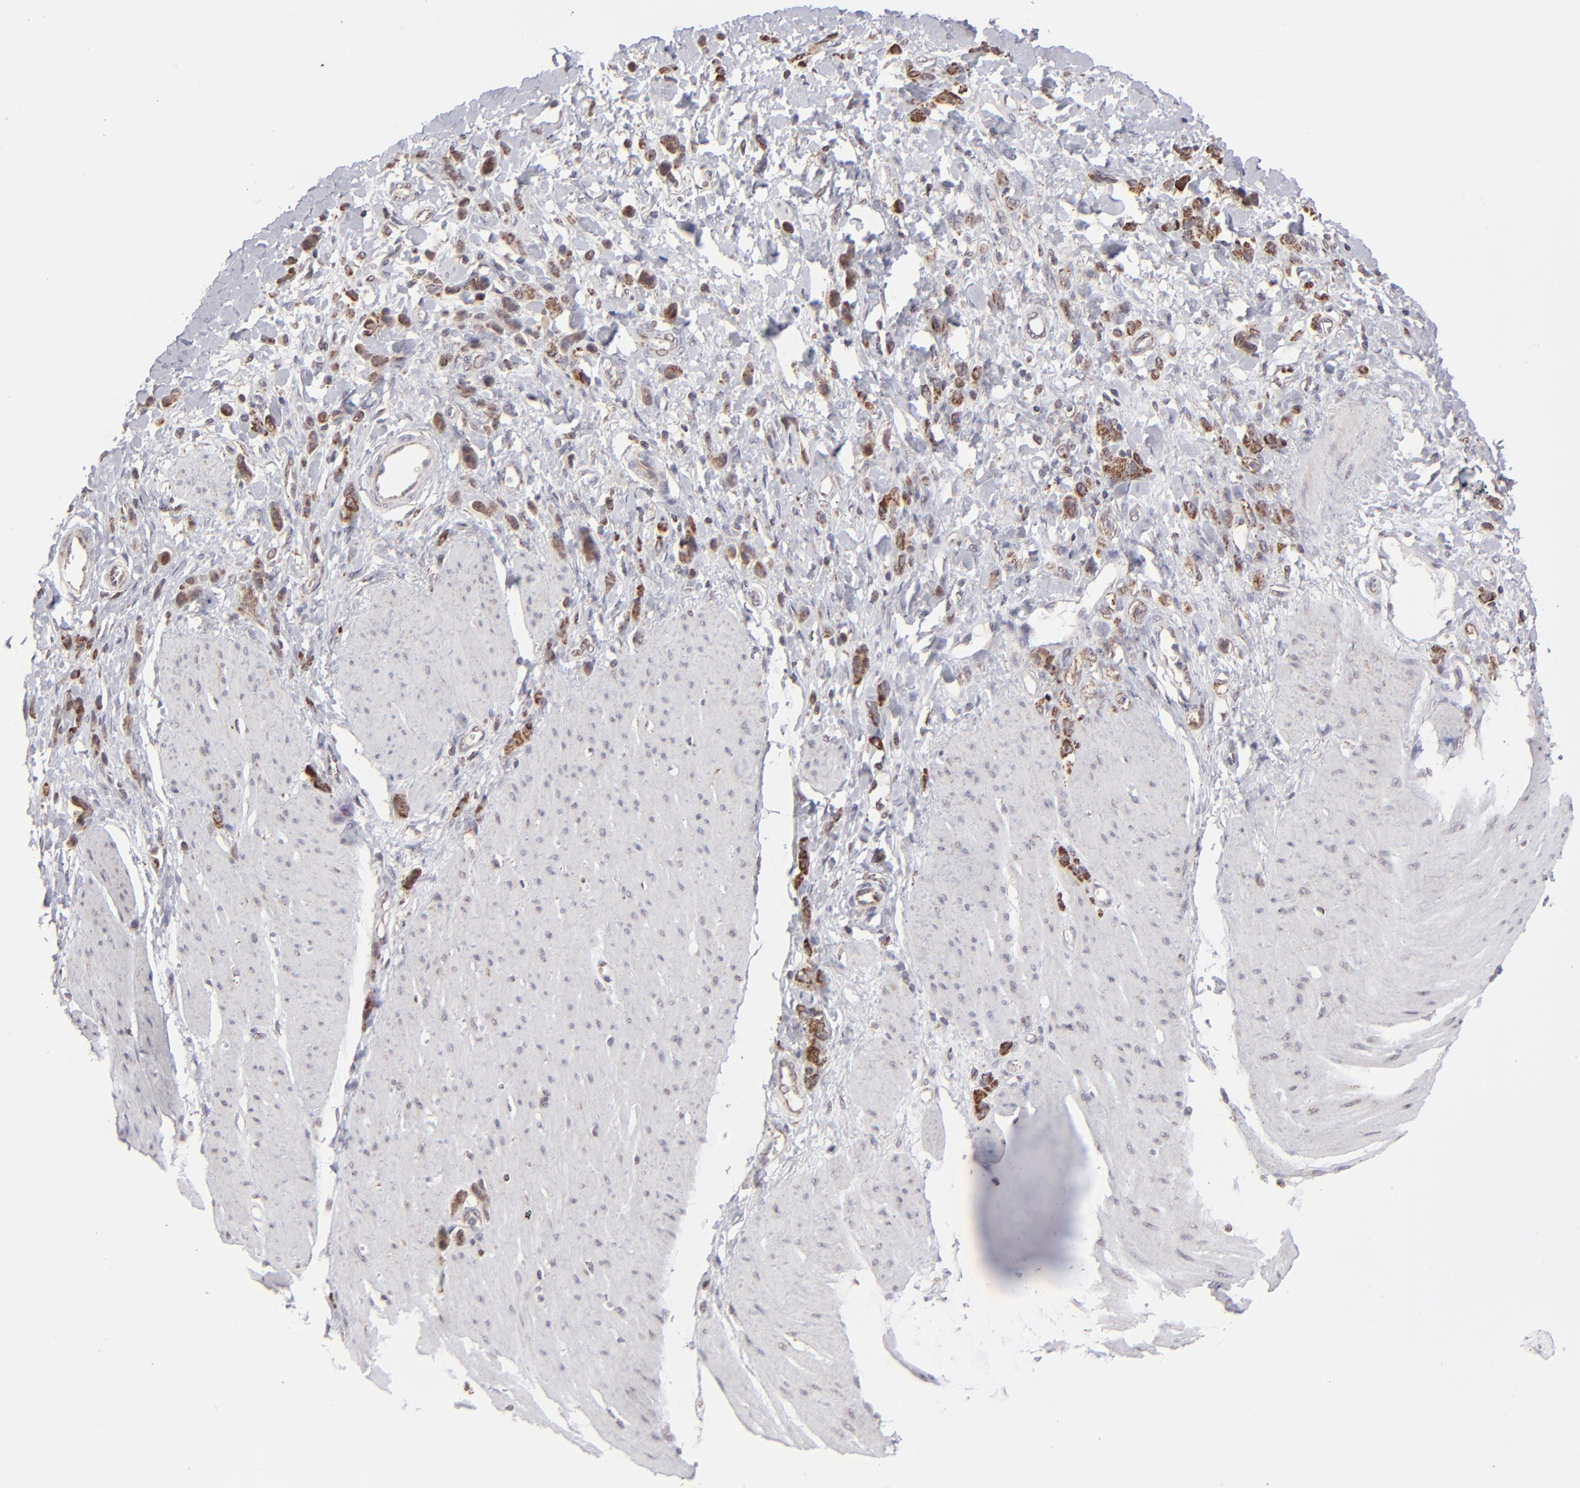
{"staining": {"intensity": "moderate", "quantity": ">75%", "location": "cytoplasmic/membranous"}, "tissue": "stomach cancer", "cell_type": "Tumor cells", "image_type": "cancer", "snomed": [{"axis": "morphology", "description": "Normal tissue, NOS"}, {"axis": "morphology", "description": "Adenocarcinoma, NOS"}, {"axis": "topography", "description": "Stomach"}], "caption": "Immunohistochemical staining of stomach cancer reveals moderate cytoplasmic/membranous protein expression in approximately >75% of tumor cells.", "gene": "SLC15A1", "patient": {"sex": "male", "age": 82}}